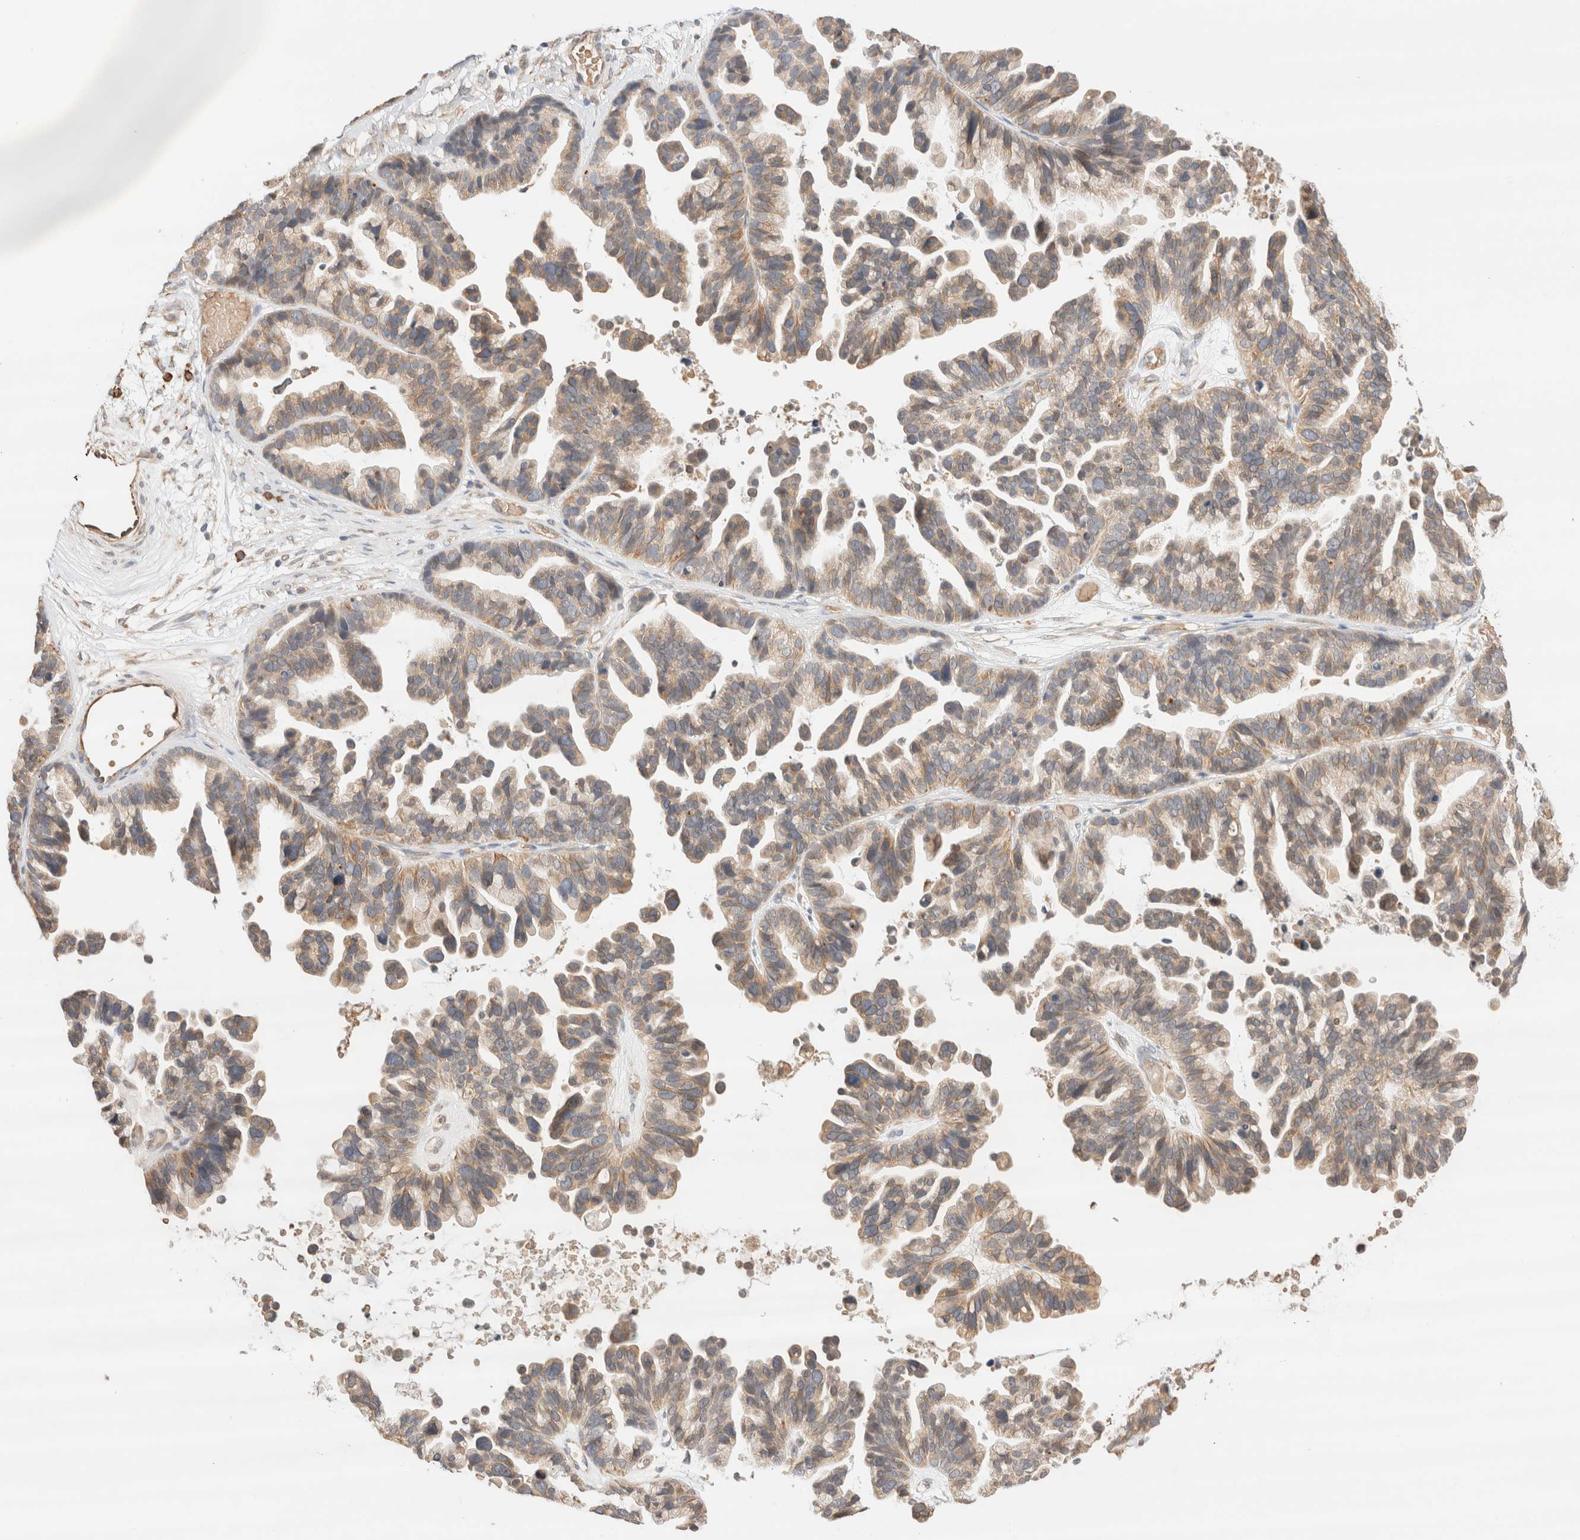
{"staining": {"intensity": "weak", "quantity": "25%-75%", "location": "cytoplasmic/membranous"}, "tissue": "ovarian cancer", "cell_type": "Tumor cells", "image_type": "cancer", "snomed": [{"axis": "morphology", "description": "Cystadenocarcinoma, serous, NOS"}, {"axis": "topography", "description": "Ovary"}], "caption": "Serous cystadenocarcinoma (ovarian) tissue demonstrates weak cytoplasmic/membranous positivity in about 25%-75% of tumor cells", "gene": "SYVN1", "patient": {"sex": "female", "age": 56}}